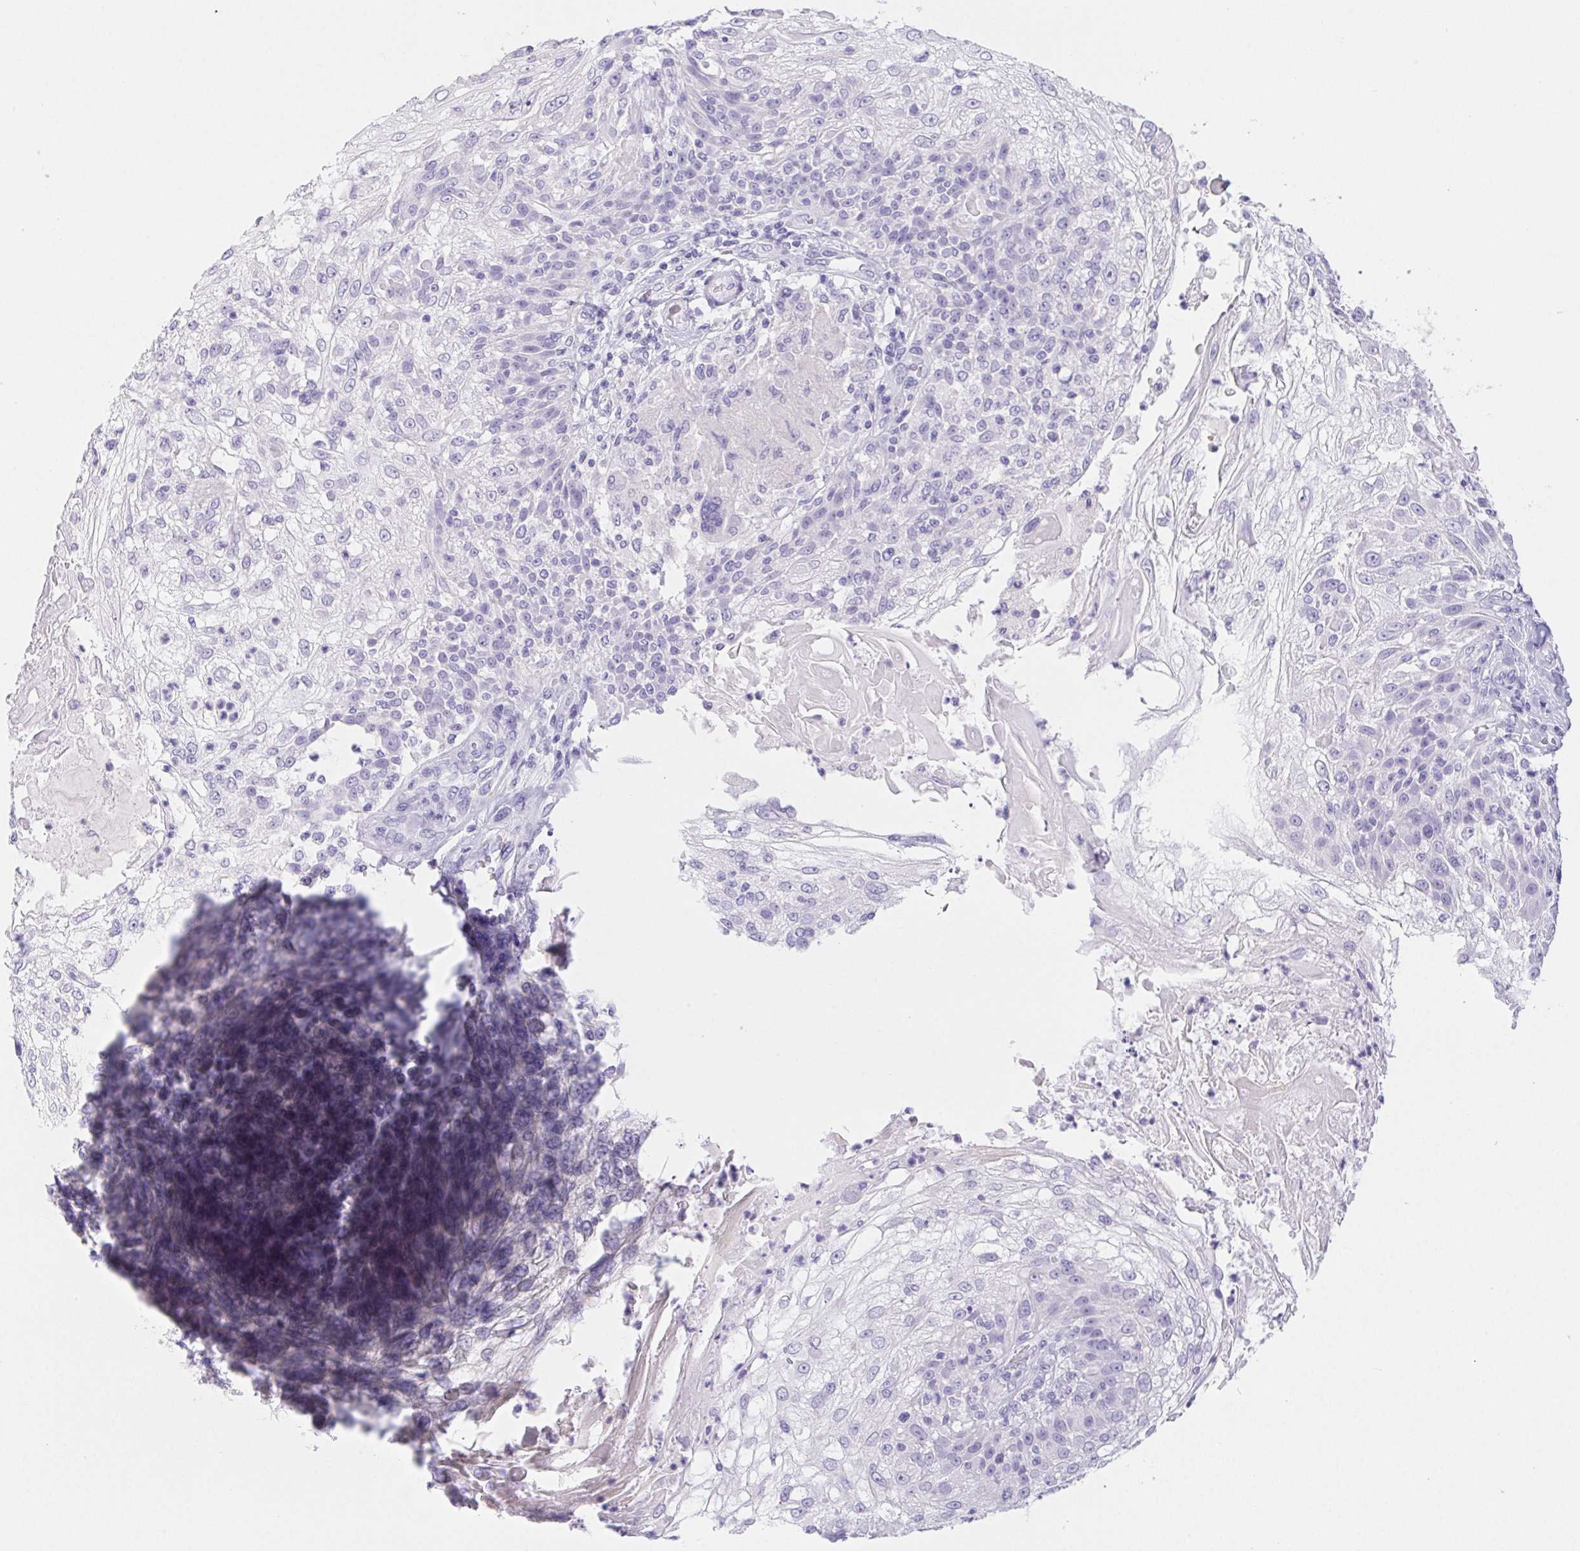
{"staining": {"intensity": "negative", "quantity": "none", "location": "none"}, "tissue": "skin cancer", "cell_type": "Tumor cells", "image_type": "cancer", "snomed": [{"axis": "morphology", "description": "Normal tissue, NOS"}, {"axis": "morphology", "description": "Squamous cell carcinoma, NOS"}, {"axis": "topography", "description": "Skin"}], "caption": "Histopathology image shows no protein staining in tumor cells of skin squamous cell carcinoma tissue.", "gene": "PNLIP", "patient": {"sex": "female", "age": 83}}